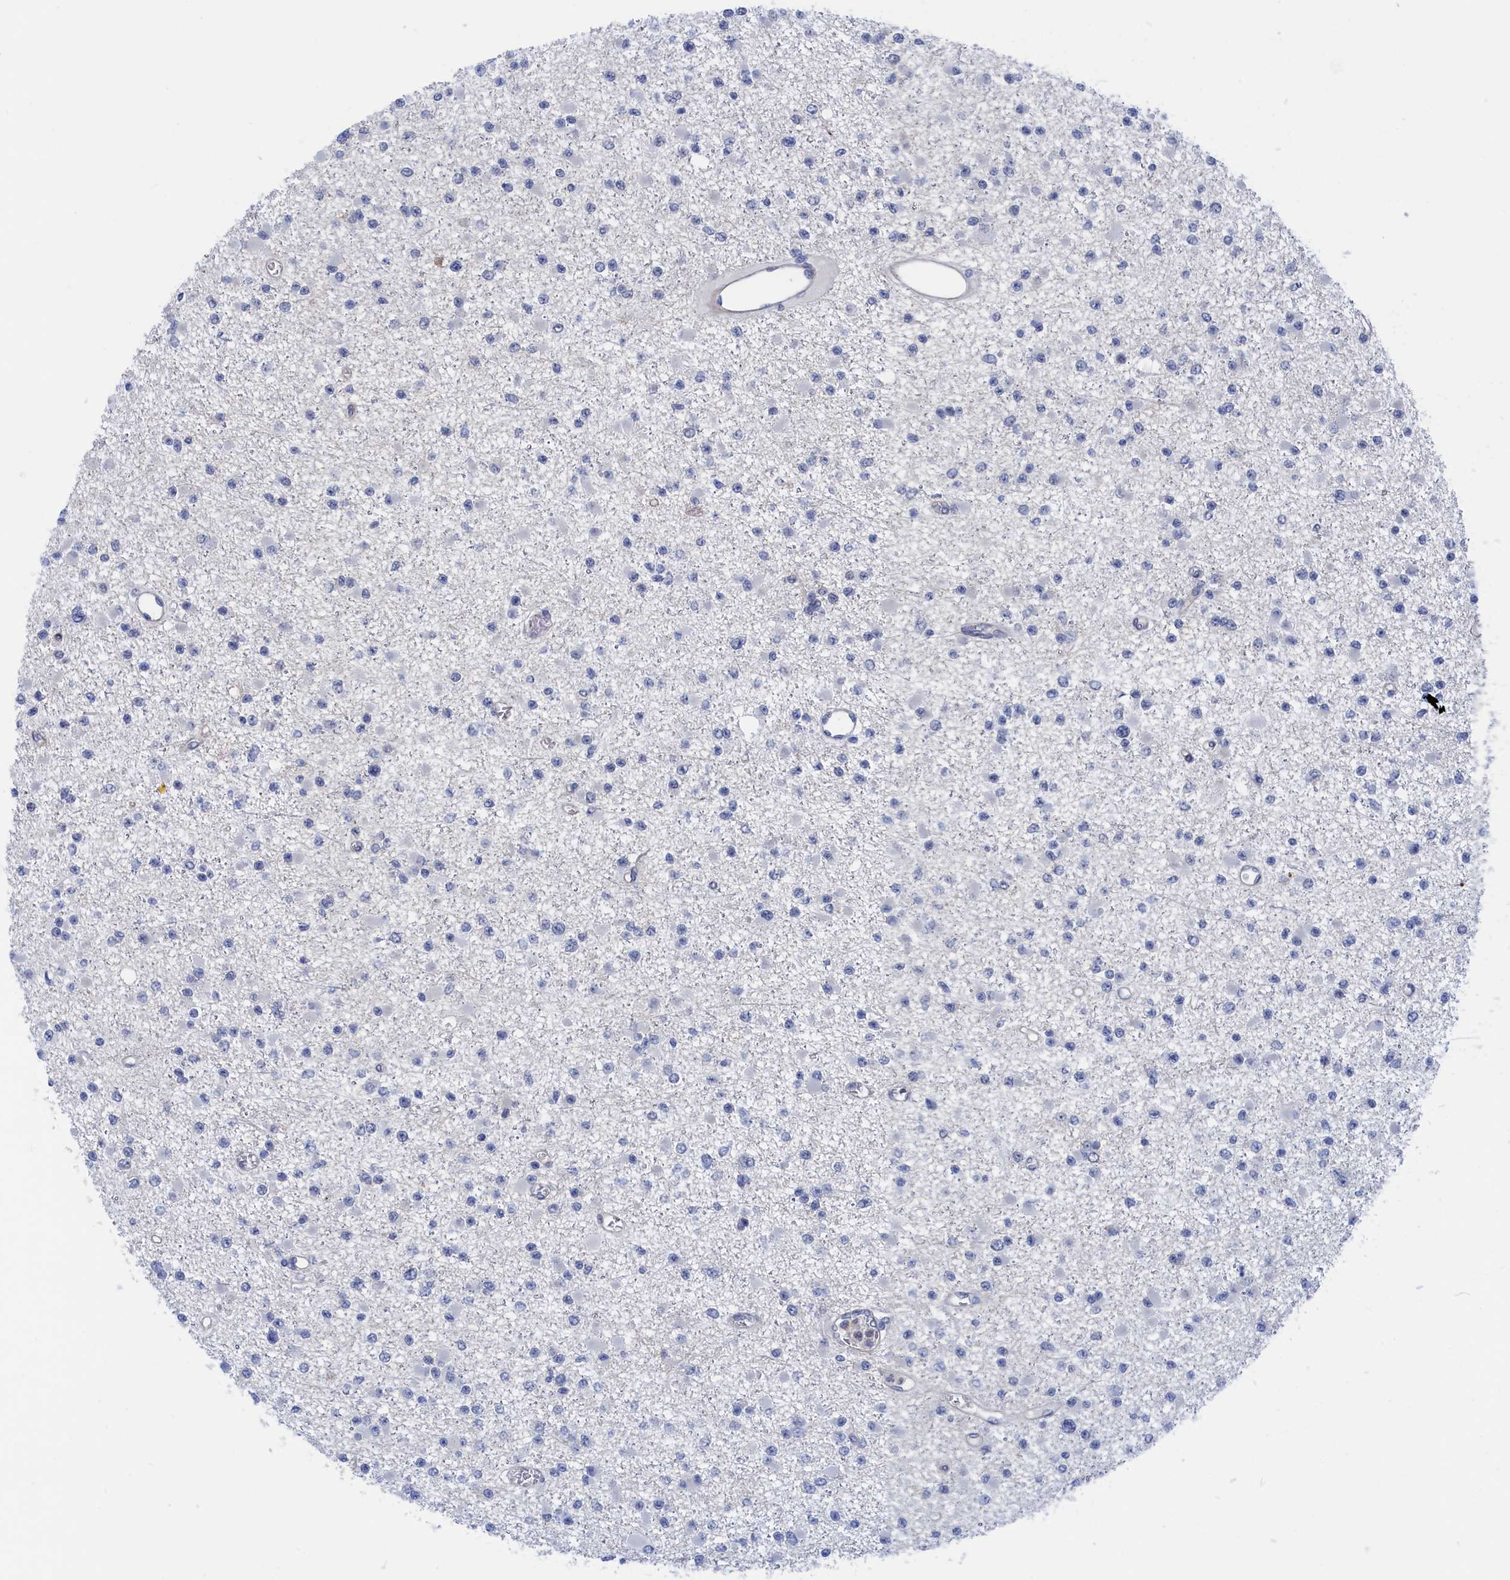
{"staining": {"intensity": "negative", "quantity": "none", "location": "none"}, "tissue": "glioma", "cell_type": "Tumor cells", "image_type": "cancer", "snomed": [{"axis": "morphology", "description": "Glioma, malignant, Low grade"}, {"axis": "topography", "description": "Brain"}], "caption": "The histopathology image shows no staining of tumor cells in low-grade glioma (malignant).", "gene": "MARCHF3", "patient": {"sex": "female", "age": 22}}